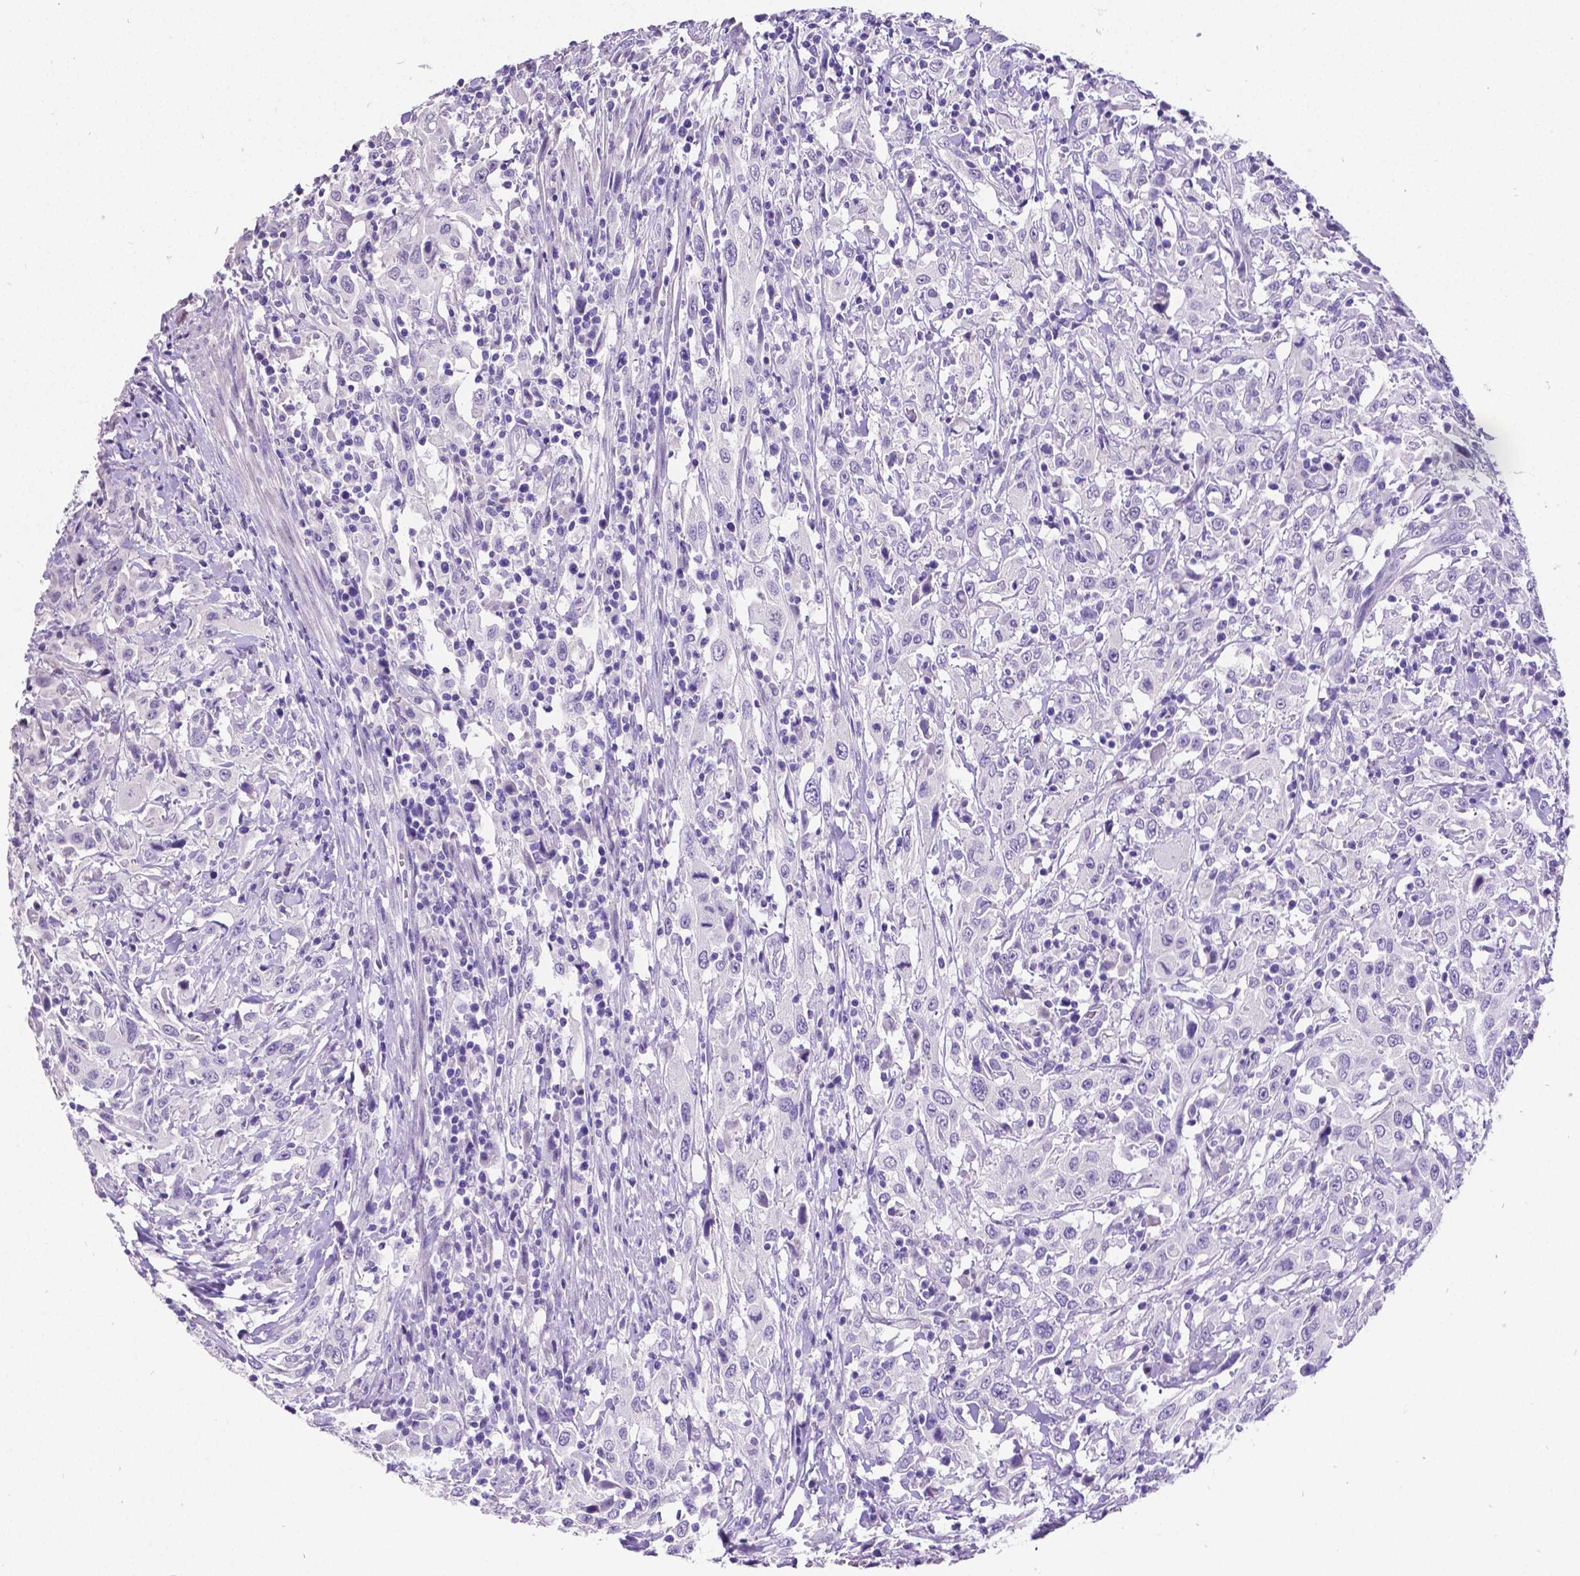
{"staining": {"intensity": "negative", "quantity": "none", "location": "none"}, "tissue": "urothelial cancer", "cell_type": "Tumor cells", "image_type": "cancer", "snomed": [{"axis": "morphology", "description": "Urothelial carcinoma, High grade"}, {"axis": "topography", "description": "Urinary bladder"}], "caption": "This micrograph is of urothelial carcinoma (high-grade) stained with IHC to label a protein in brown with the nuclei are counter-stained blue. There is no expression in tumor cells.", "gene": "SATB2", "patient": {"sex": "male", "age": 61}}